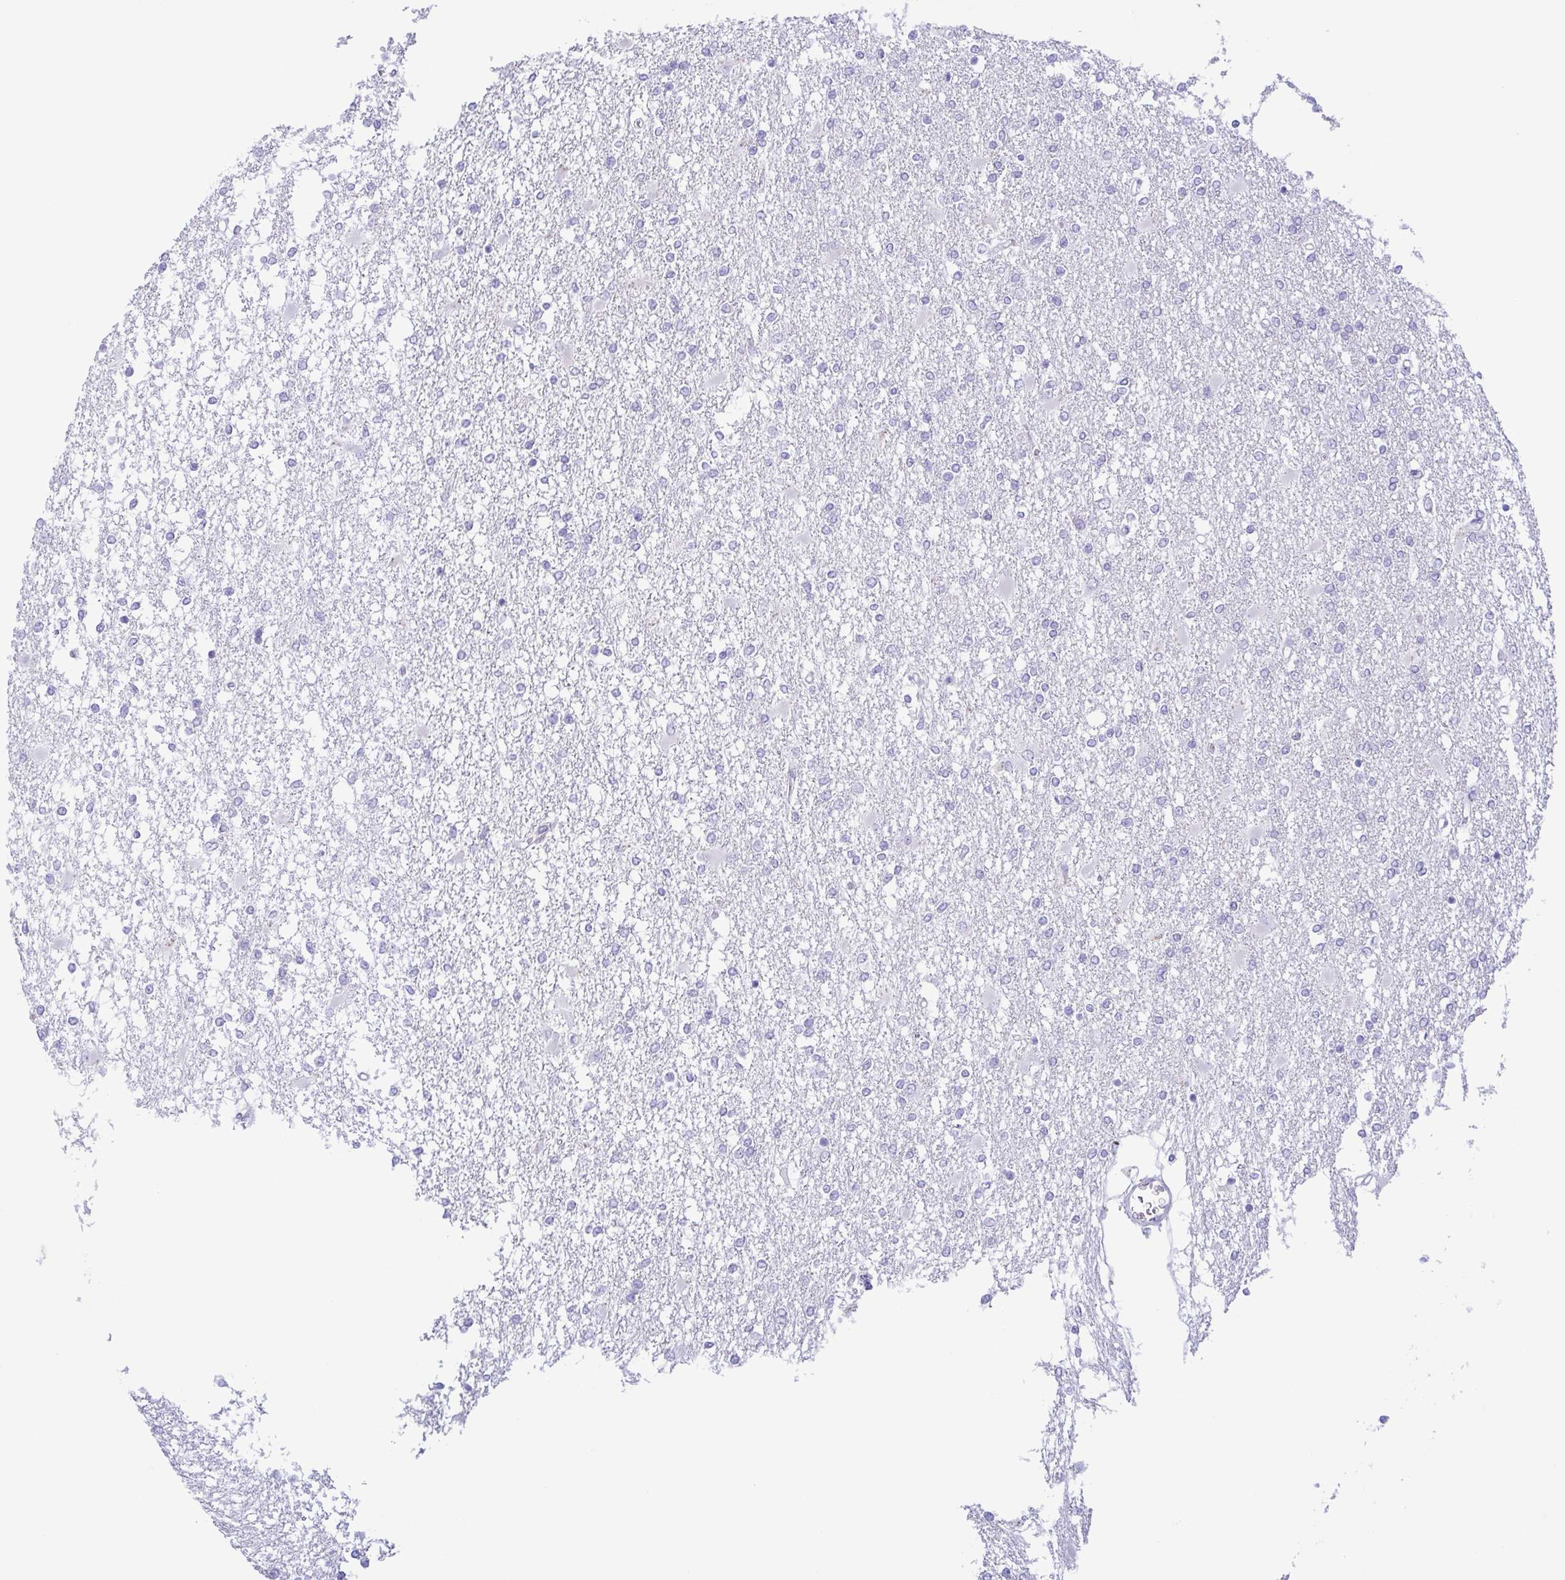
{"staining": {"intensity": "negative", "quantity": "none", "location": "none"}, "tissue": "glioma", "cell_type": "Tumor cells", "image_type": "cancer", "snomed": [{"axis": "morphology", "description": "Glioma, malignant, High grade"}, {"axis": "topography", "description": "Cerebral cortex"}], "caption": "DAB immunohistochemical staining of glioma demonstrates no significant positivity in tumor cells.", "gene": "AZU1", "patient": {"sex": "male", "age": 79}}